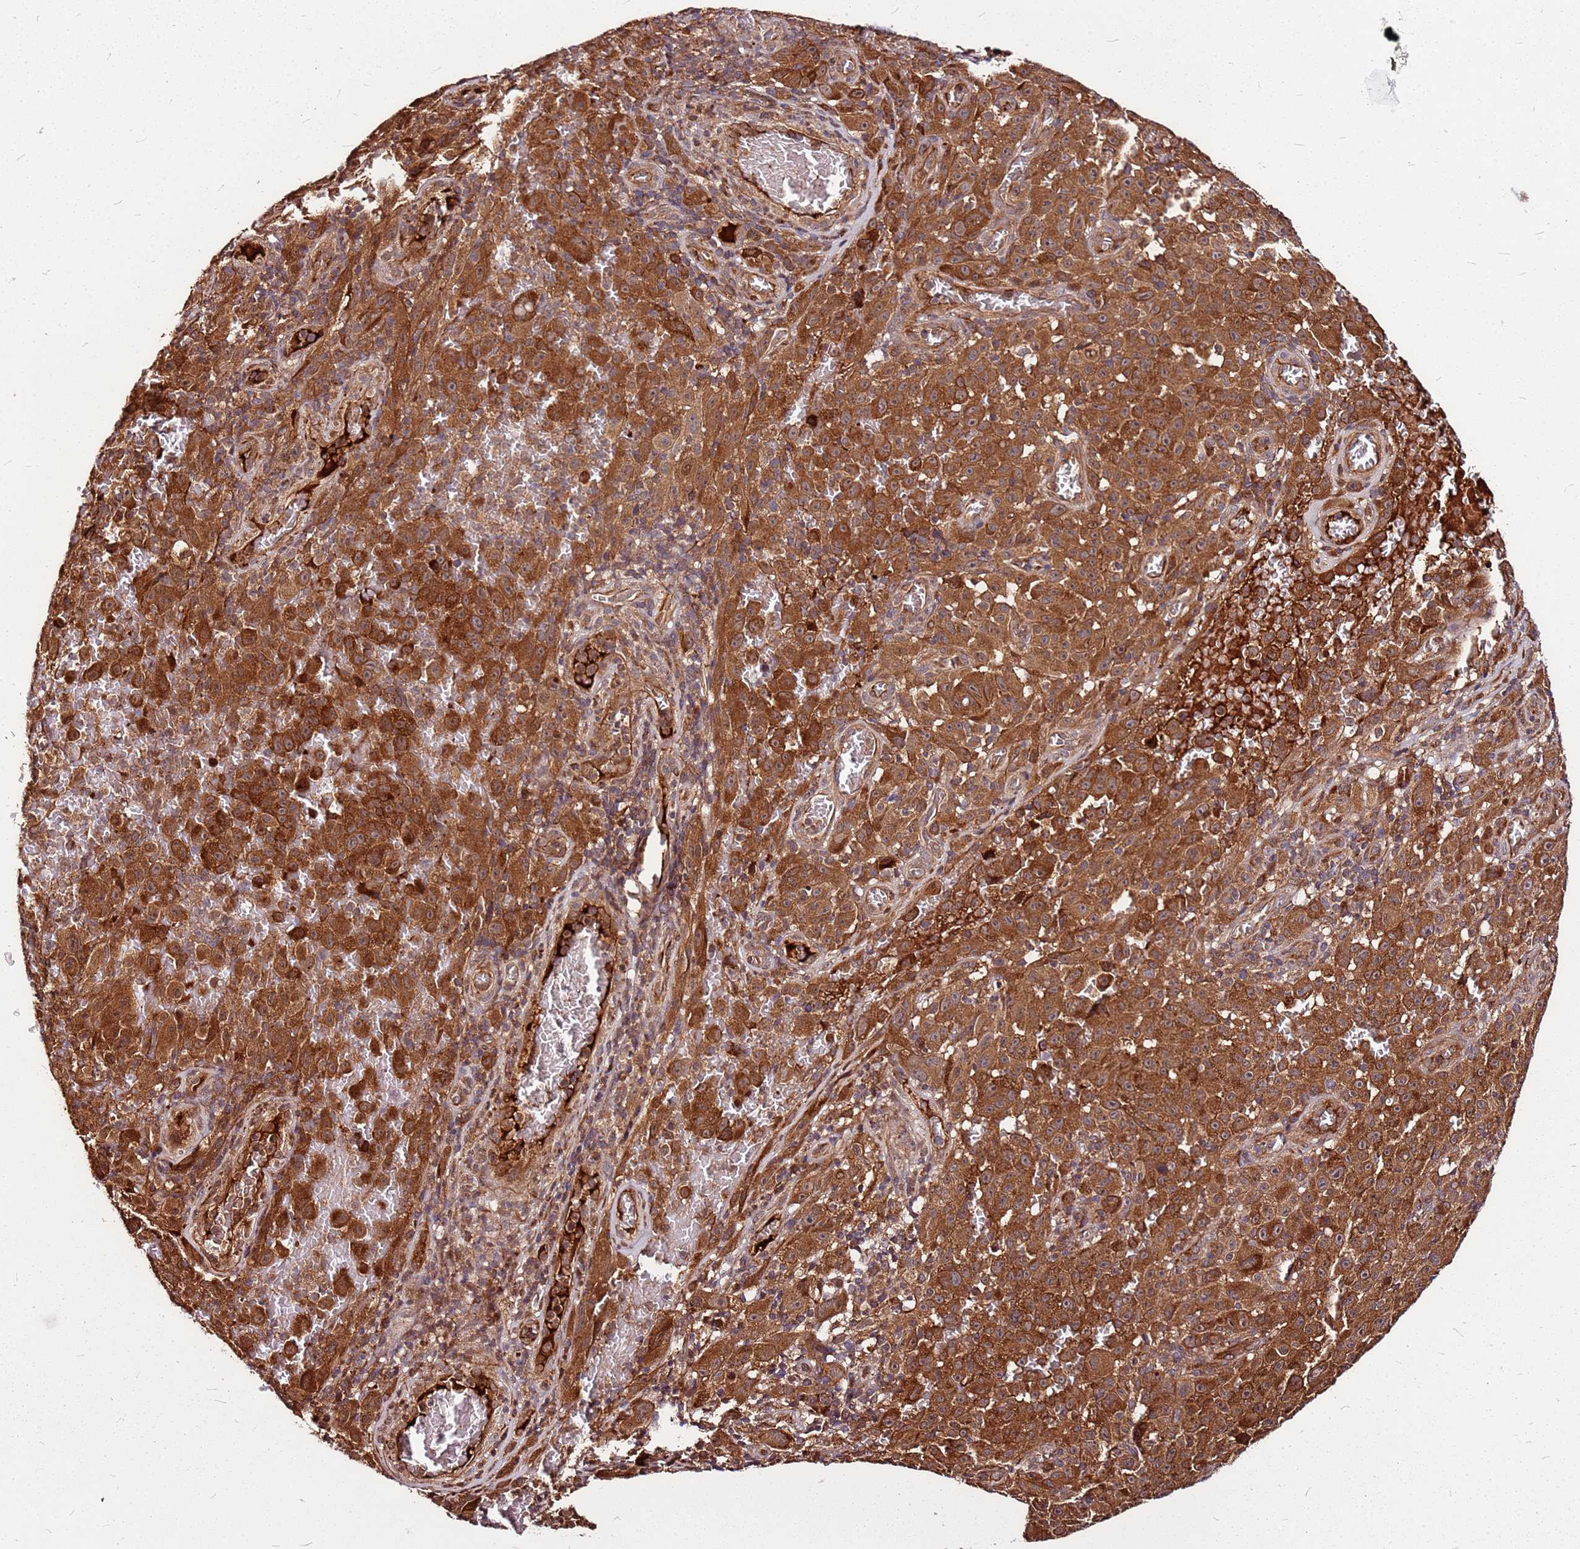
{"staining": {"intensity": "strong", "quantity": ">75%", "location": "cytoplasmic/membranous"}, "tissue": "melanoma", "cell_type": "Tumor cells", "image_type": "cancer", "snomed": [{"axis": "morphology", "description": "Malignant melanoma, NOS"}, {"axis": "topography", "description": "Skin"}], "caption": "A photomicrograph showing strong cytoplasmic/membranous staining in approximately >75% of tumor cells in melanoma, as visualized by brown immunohistochemical staining.", "gene": "LYPLAL1", "patient": {"sex": "female", "age": 82}}